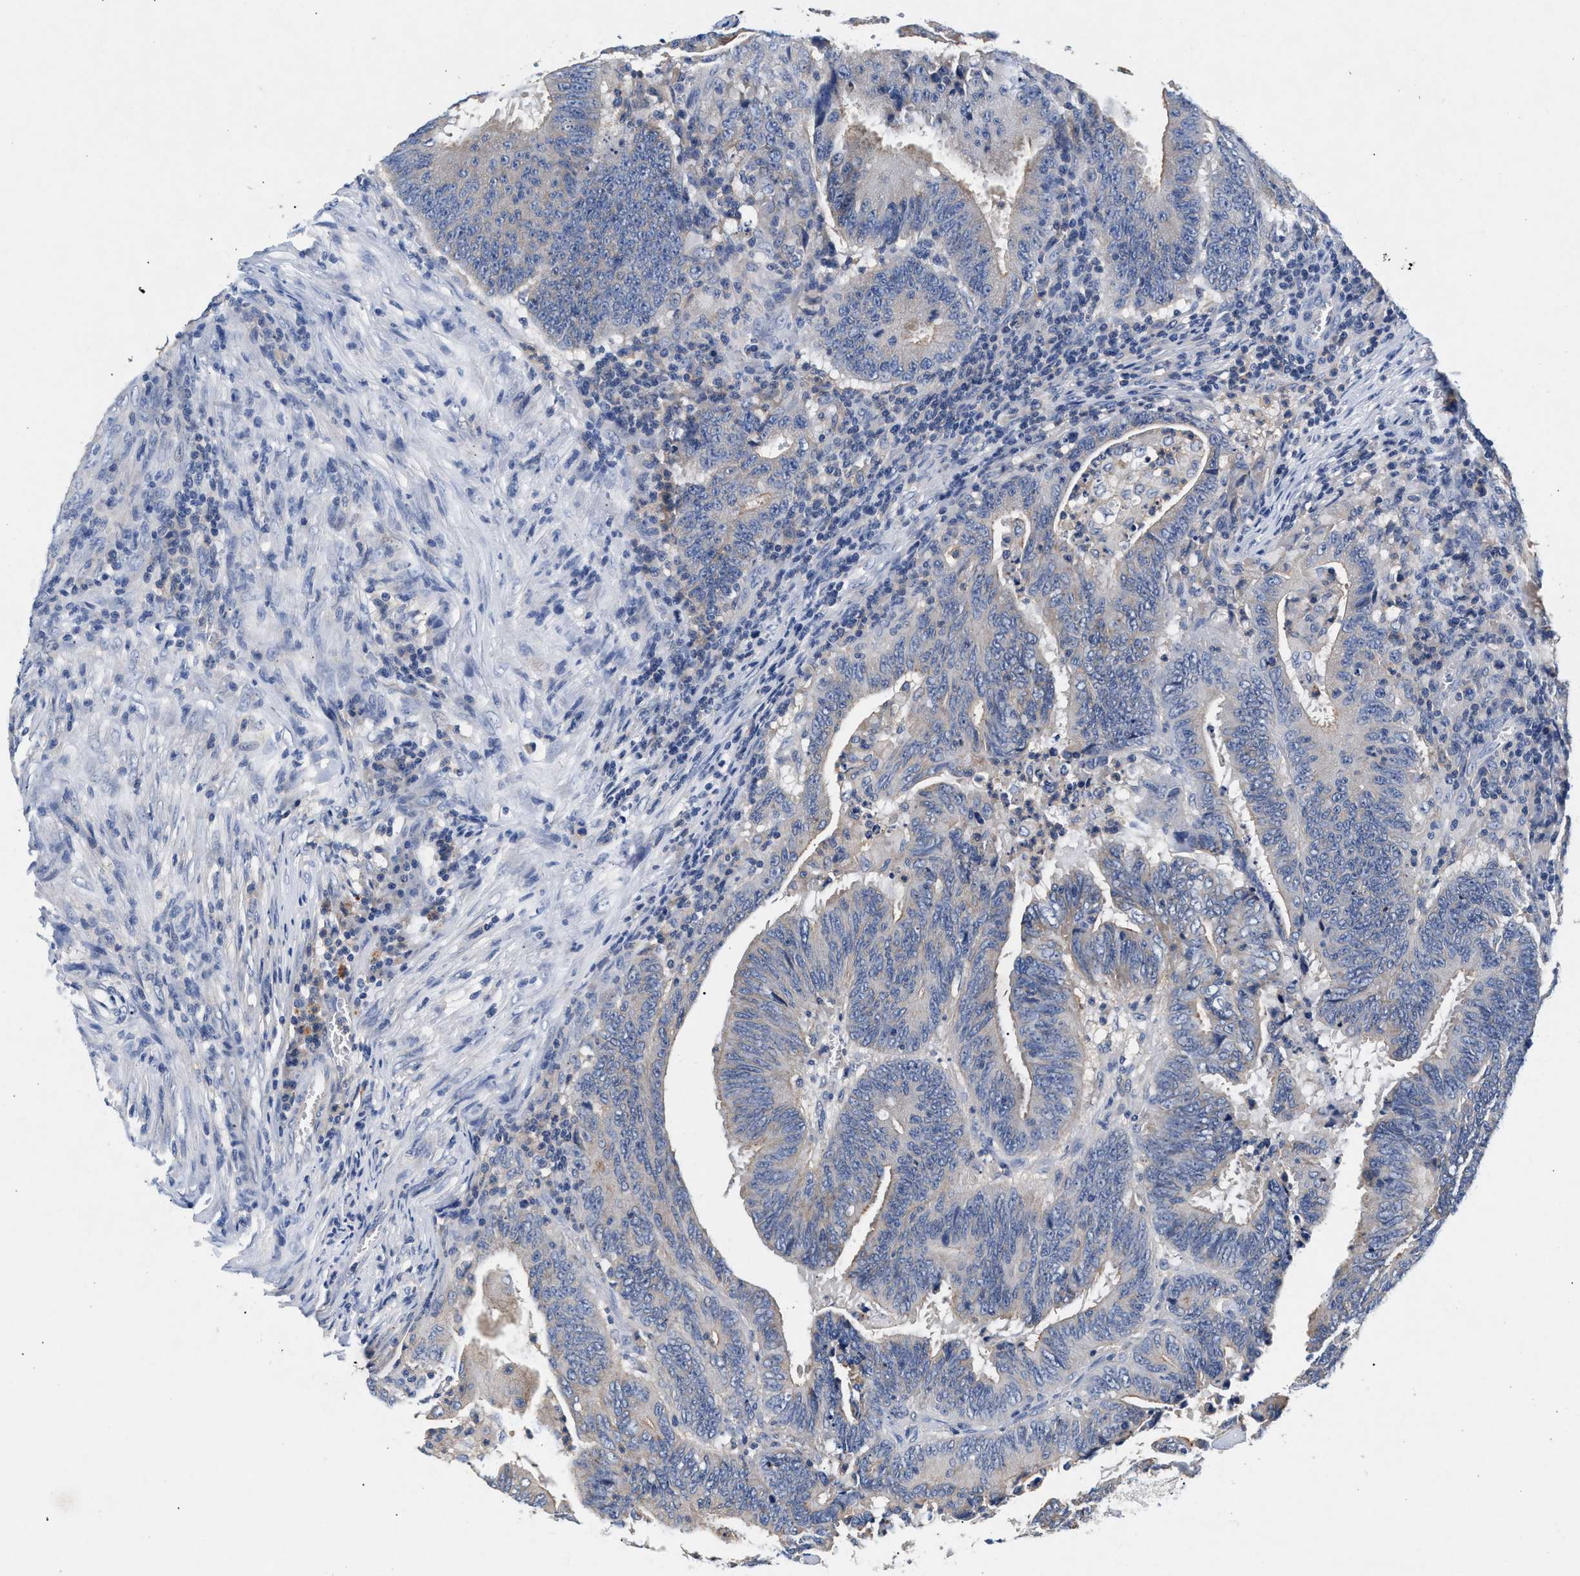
{"staining": {"intensity": "weak", "quantity": "<25%", "location": "cytoplasmic/membranous"}, "tissue": "colorectal cancer", "cell_type": "Tumor cells", "image_type": "cancer", "snomed": [{"axis": "morphology", "description": "Adenocarcinoma, NOS"}, {"axis": "topography", "description": "Colon"}], "caption": "This is an IHC image of human colorectal cancer (adenocarcinoma). There is no staining in tumor cells.", "gene": "GNAI3", "patient": {"sex": "male", "age": 45}}